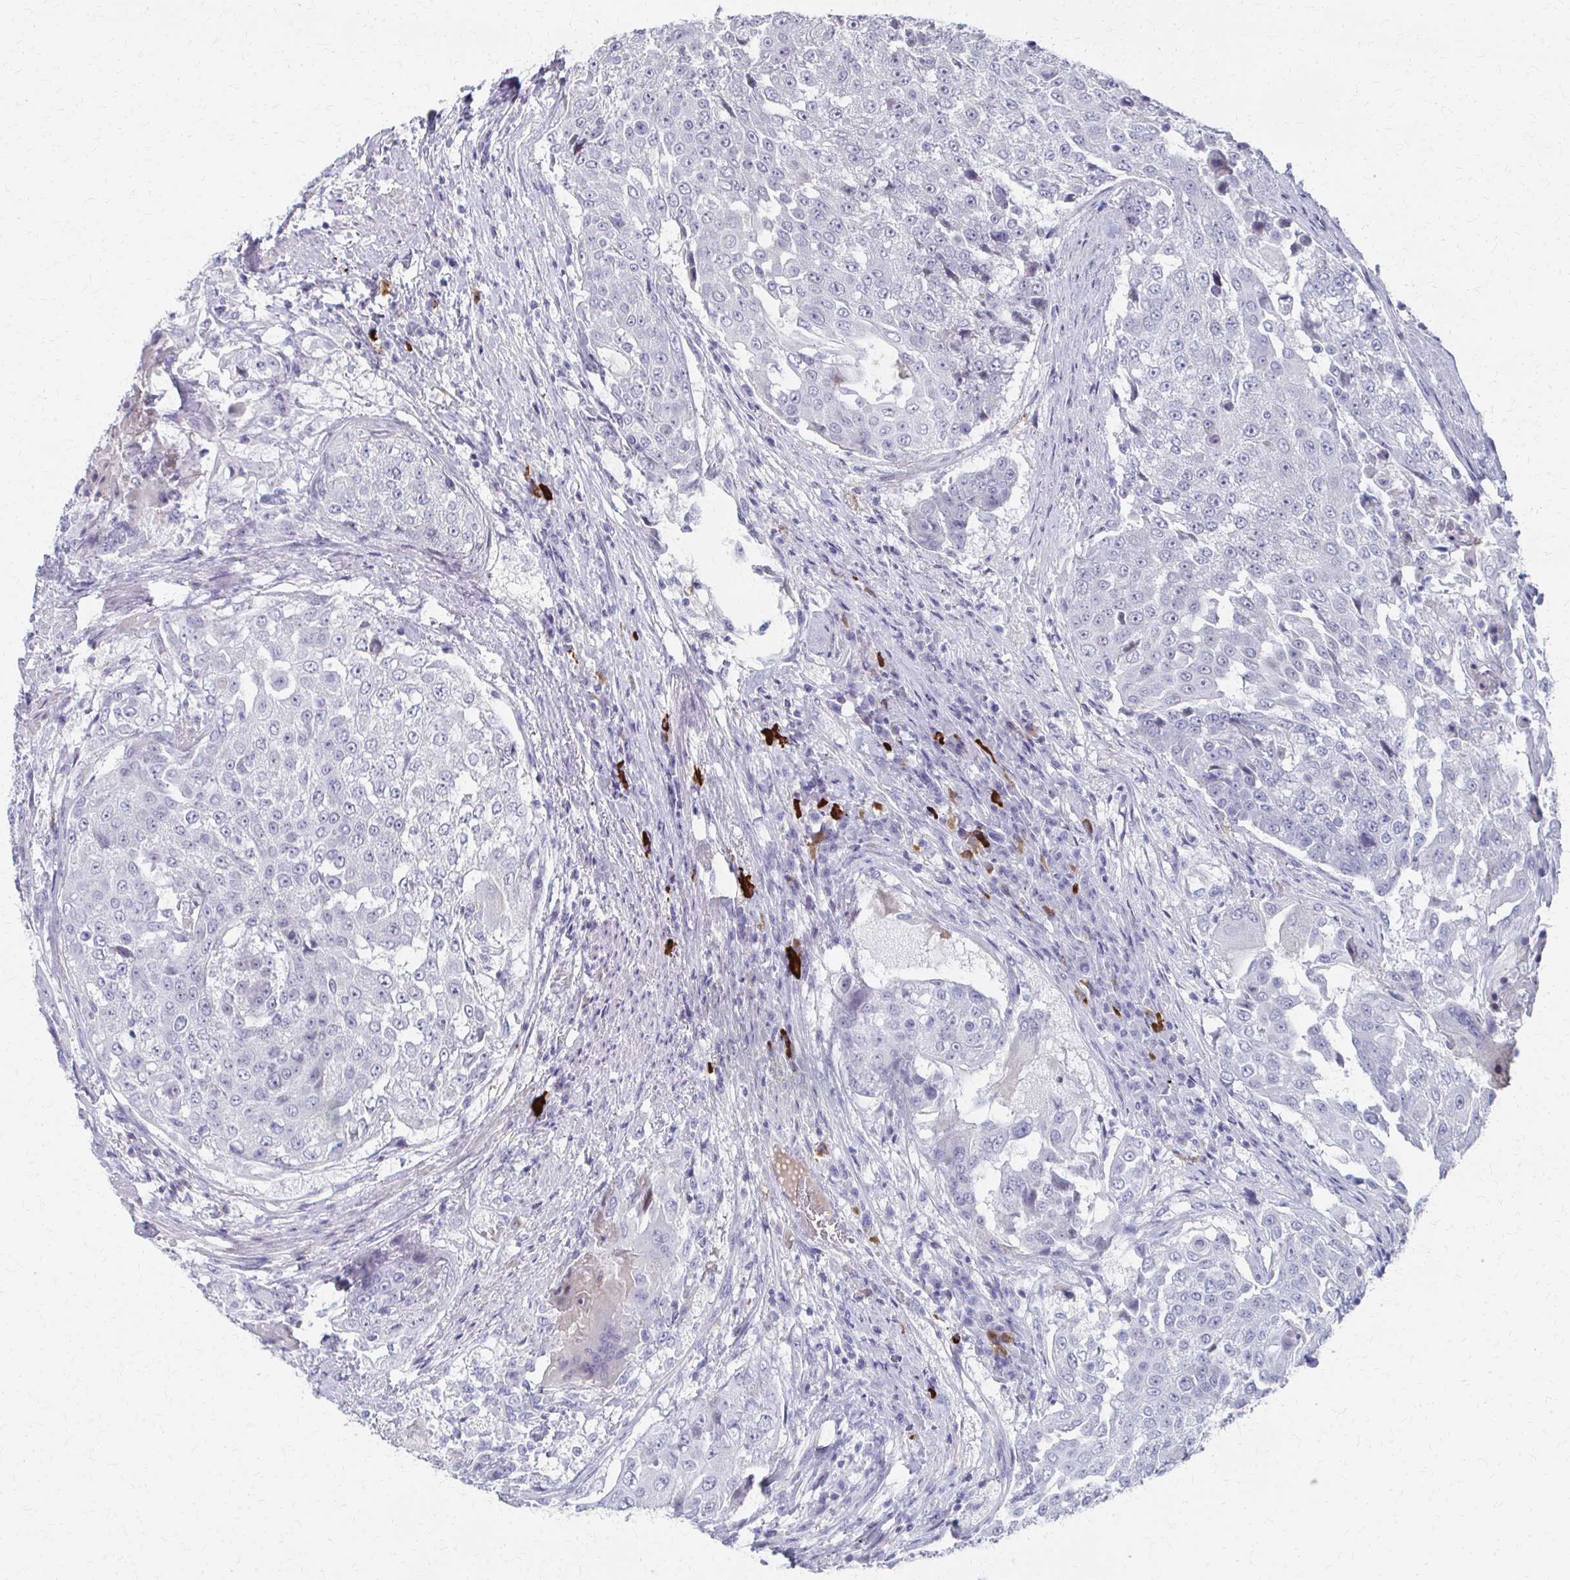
{"staining": {"intensity": "negative", "quantity": "none", "location": "none"}, "tissue": "urothelial cancer", "cell_type": "Tumor cells", "image_type": "cancer", "snomed": [{"axis": "morphology", "description": "Urothelial carcinoma, High grade"}, {"axis": "topography", "description": "Urinary bladder"}], "caption": "Tumor cells are negative for brown protein staining in urothelial carcinoma (high-grade).", "gene": "MS4A2", "patient": {"sex": "female", "age": 63}}